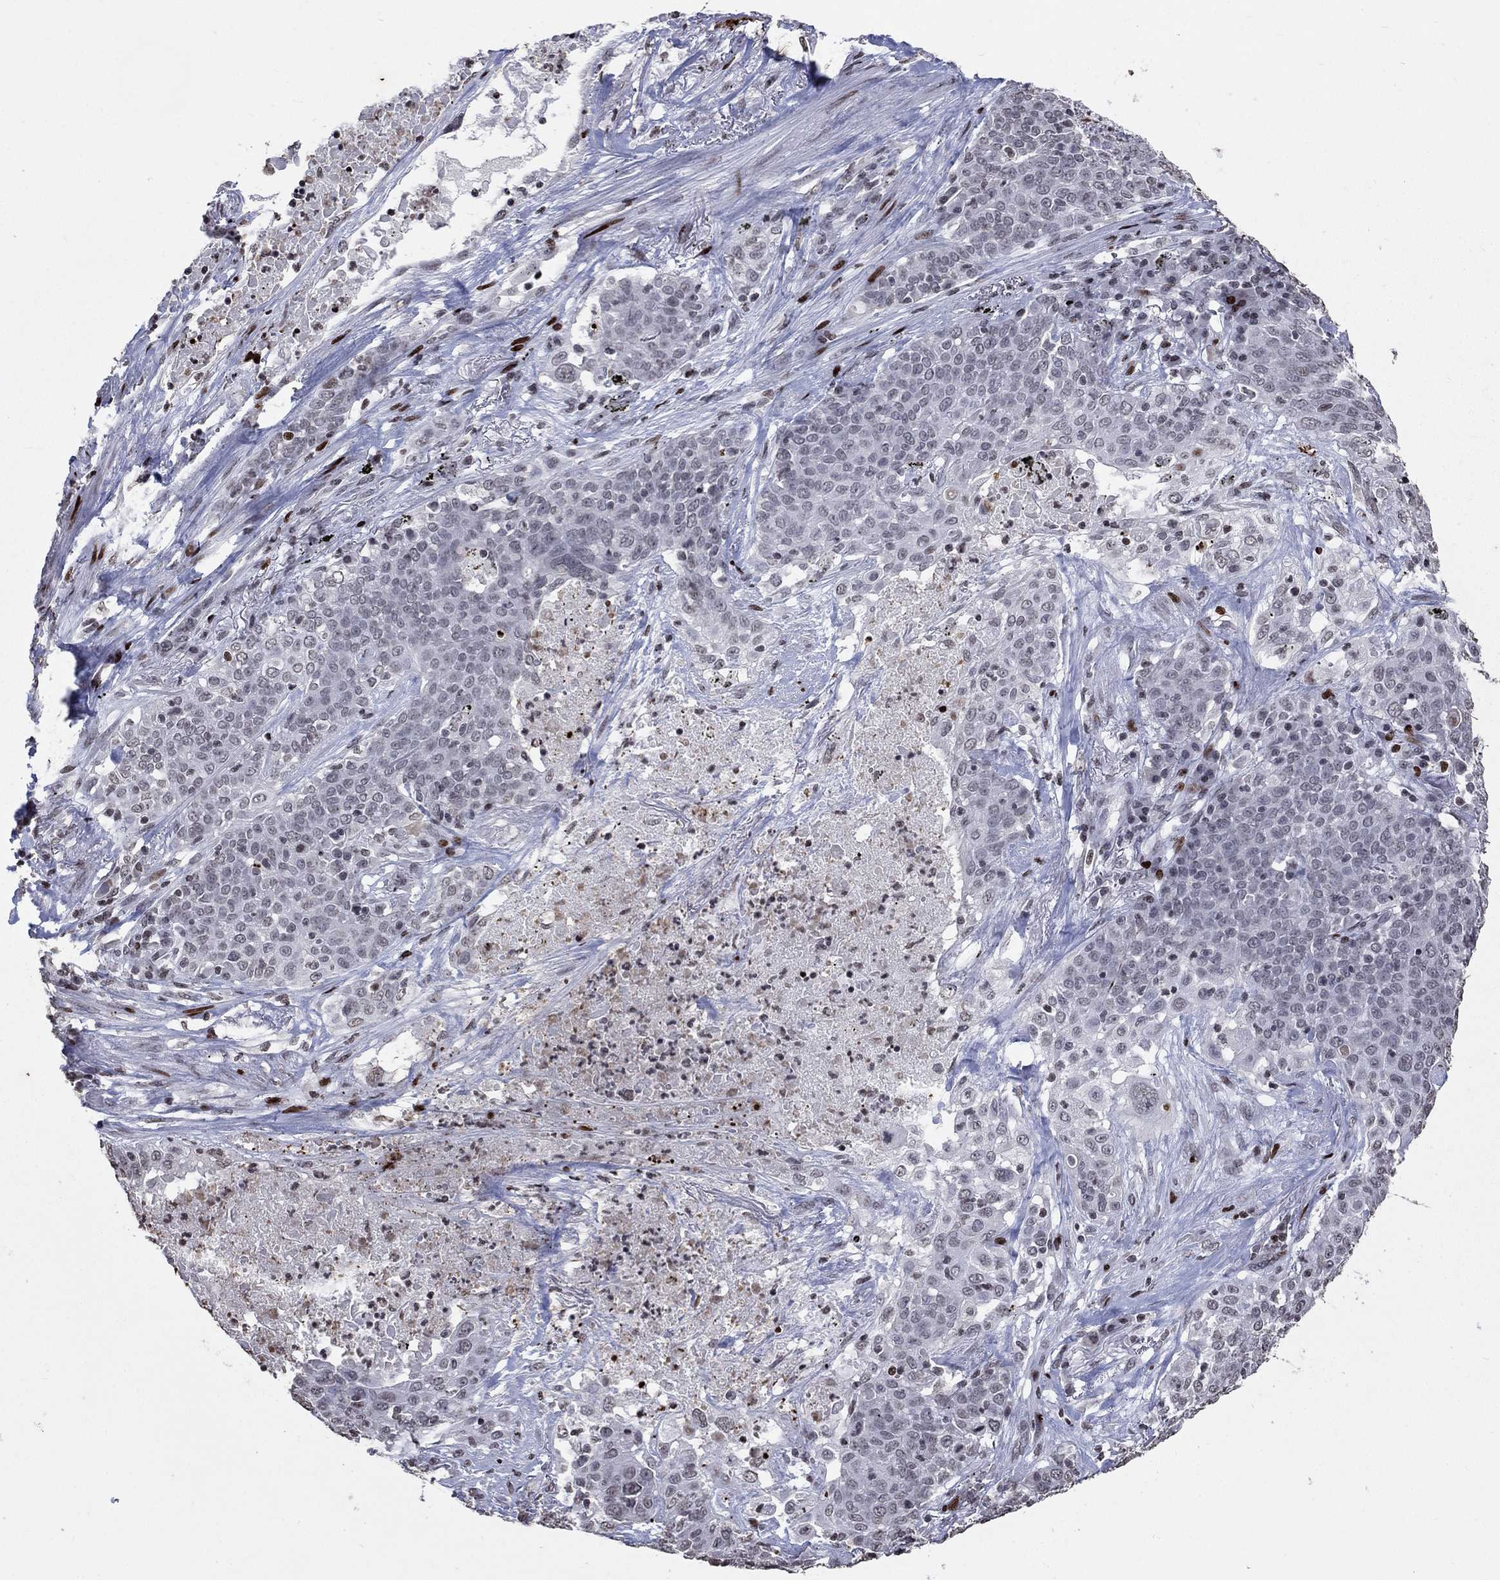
{"staining": {"intensity": "negative", "quantity": "none", "location": "none"}, "tissue": "lung cancer", "cell_type": "Tumor cells", "image_type": "cancer", "snomed": [{"axis": "morphology", "description": "Squamous cell carcinoma, NOS"}, {"axis": "topography", "description": "Lung"}], "caption": "IHC of human lung cancer exhibits no staining in tumor cells.", "gene": "SRSF3", "patient": {"sex": "male", "age": 82}}